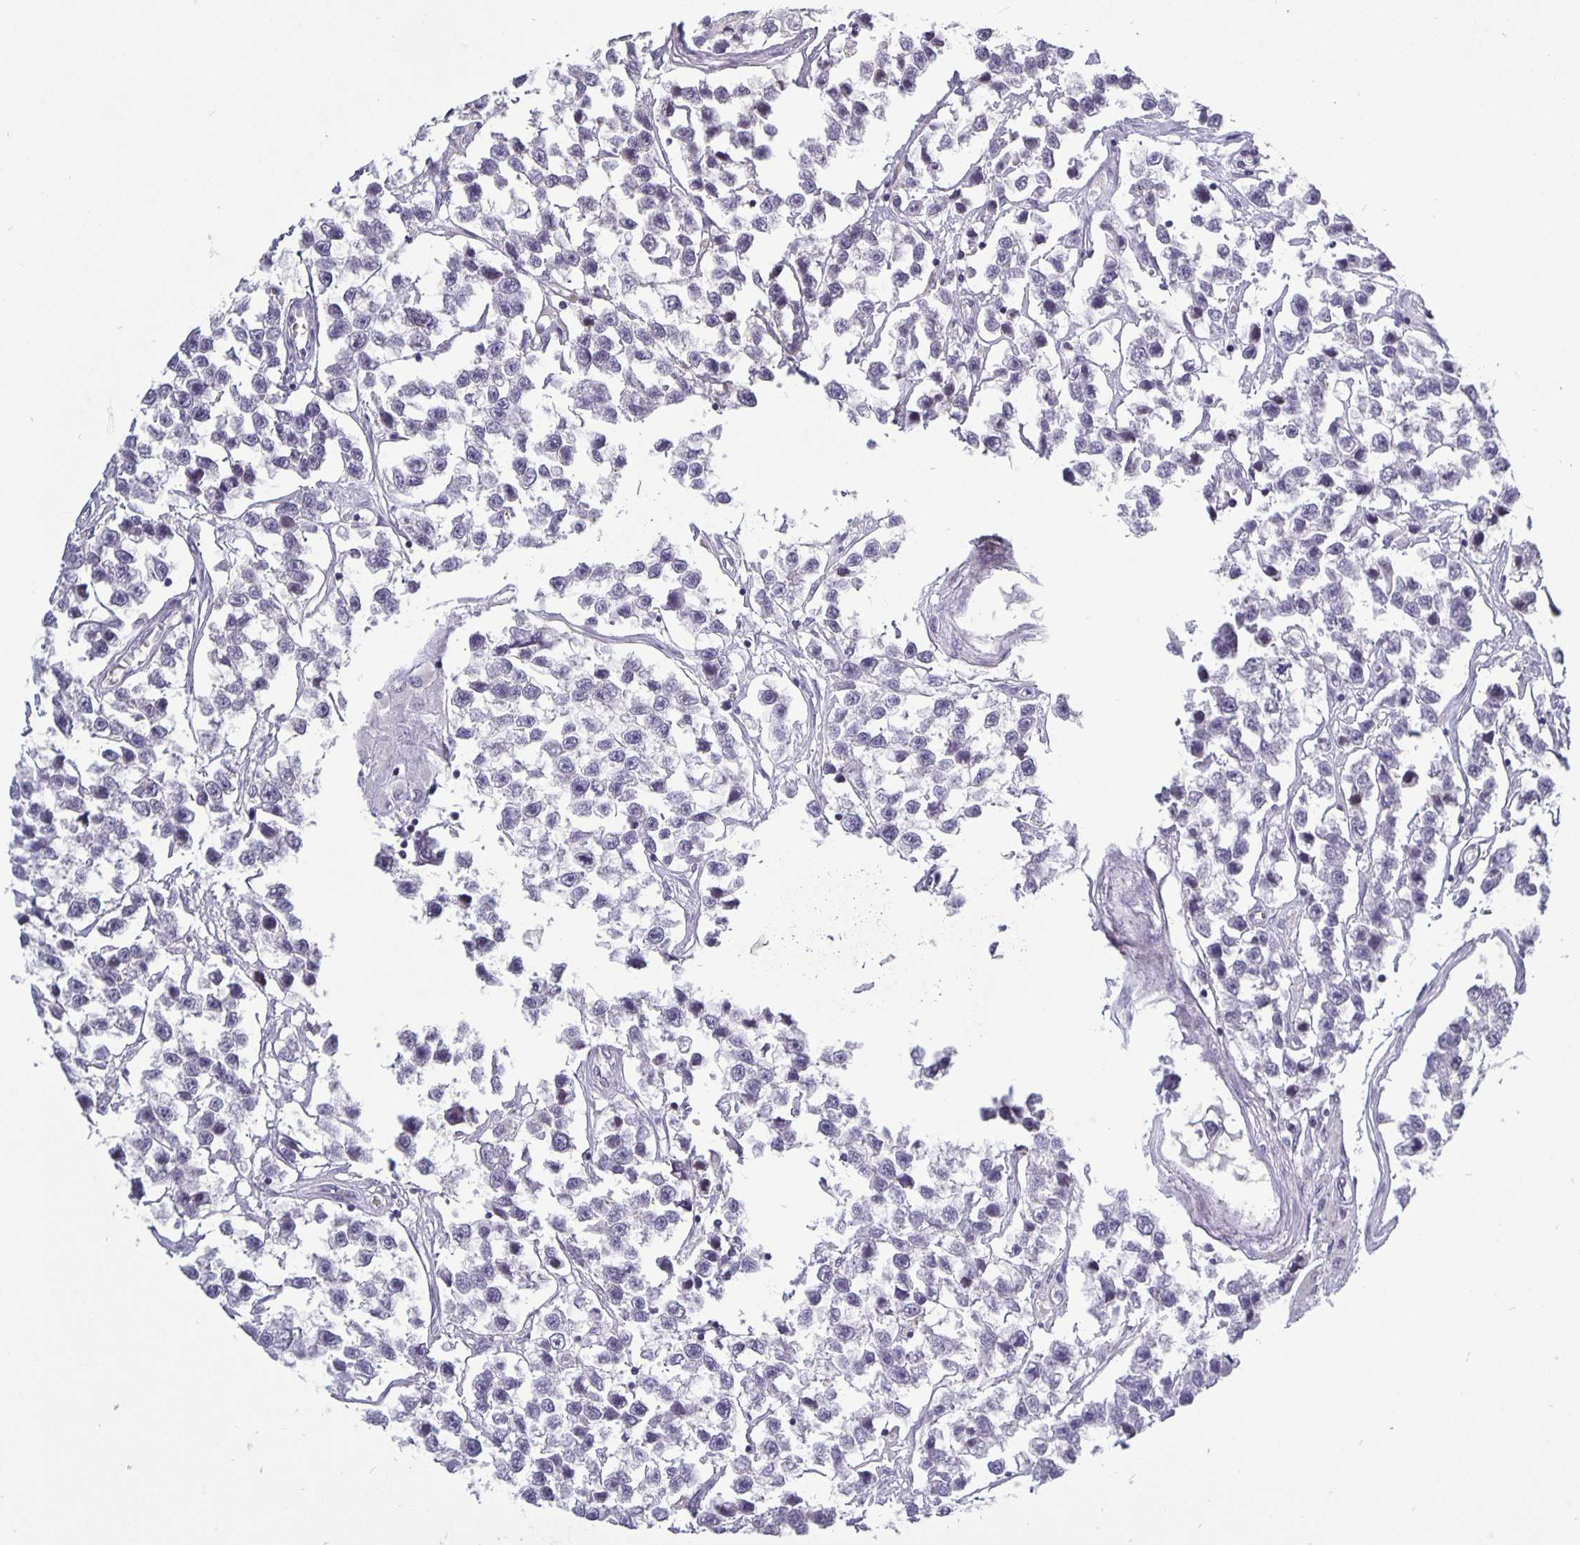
{"staining": {"intensity": "negative", "quantity": "none", "location": "none"}, "tissue": "testis cancer", "cell_type": "Tumor cells", "image_type": "cancer", "snomed": [{"axis": "morphology", "description": "Seminoma, NOS"}, {"axis": "topography", "description": "Testis"}], "caption": "Tumor cells are negative for brown protein staining in testis cancer. (DAB (3,3'-diaminobenzidine) IHC, high magnification).", "gene": "ERBB2", "patient": {"sex": "male", "age": 26}}